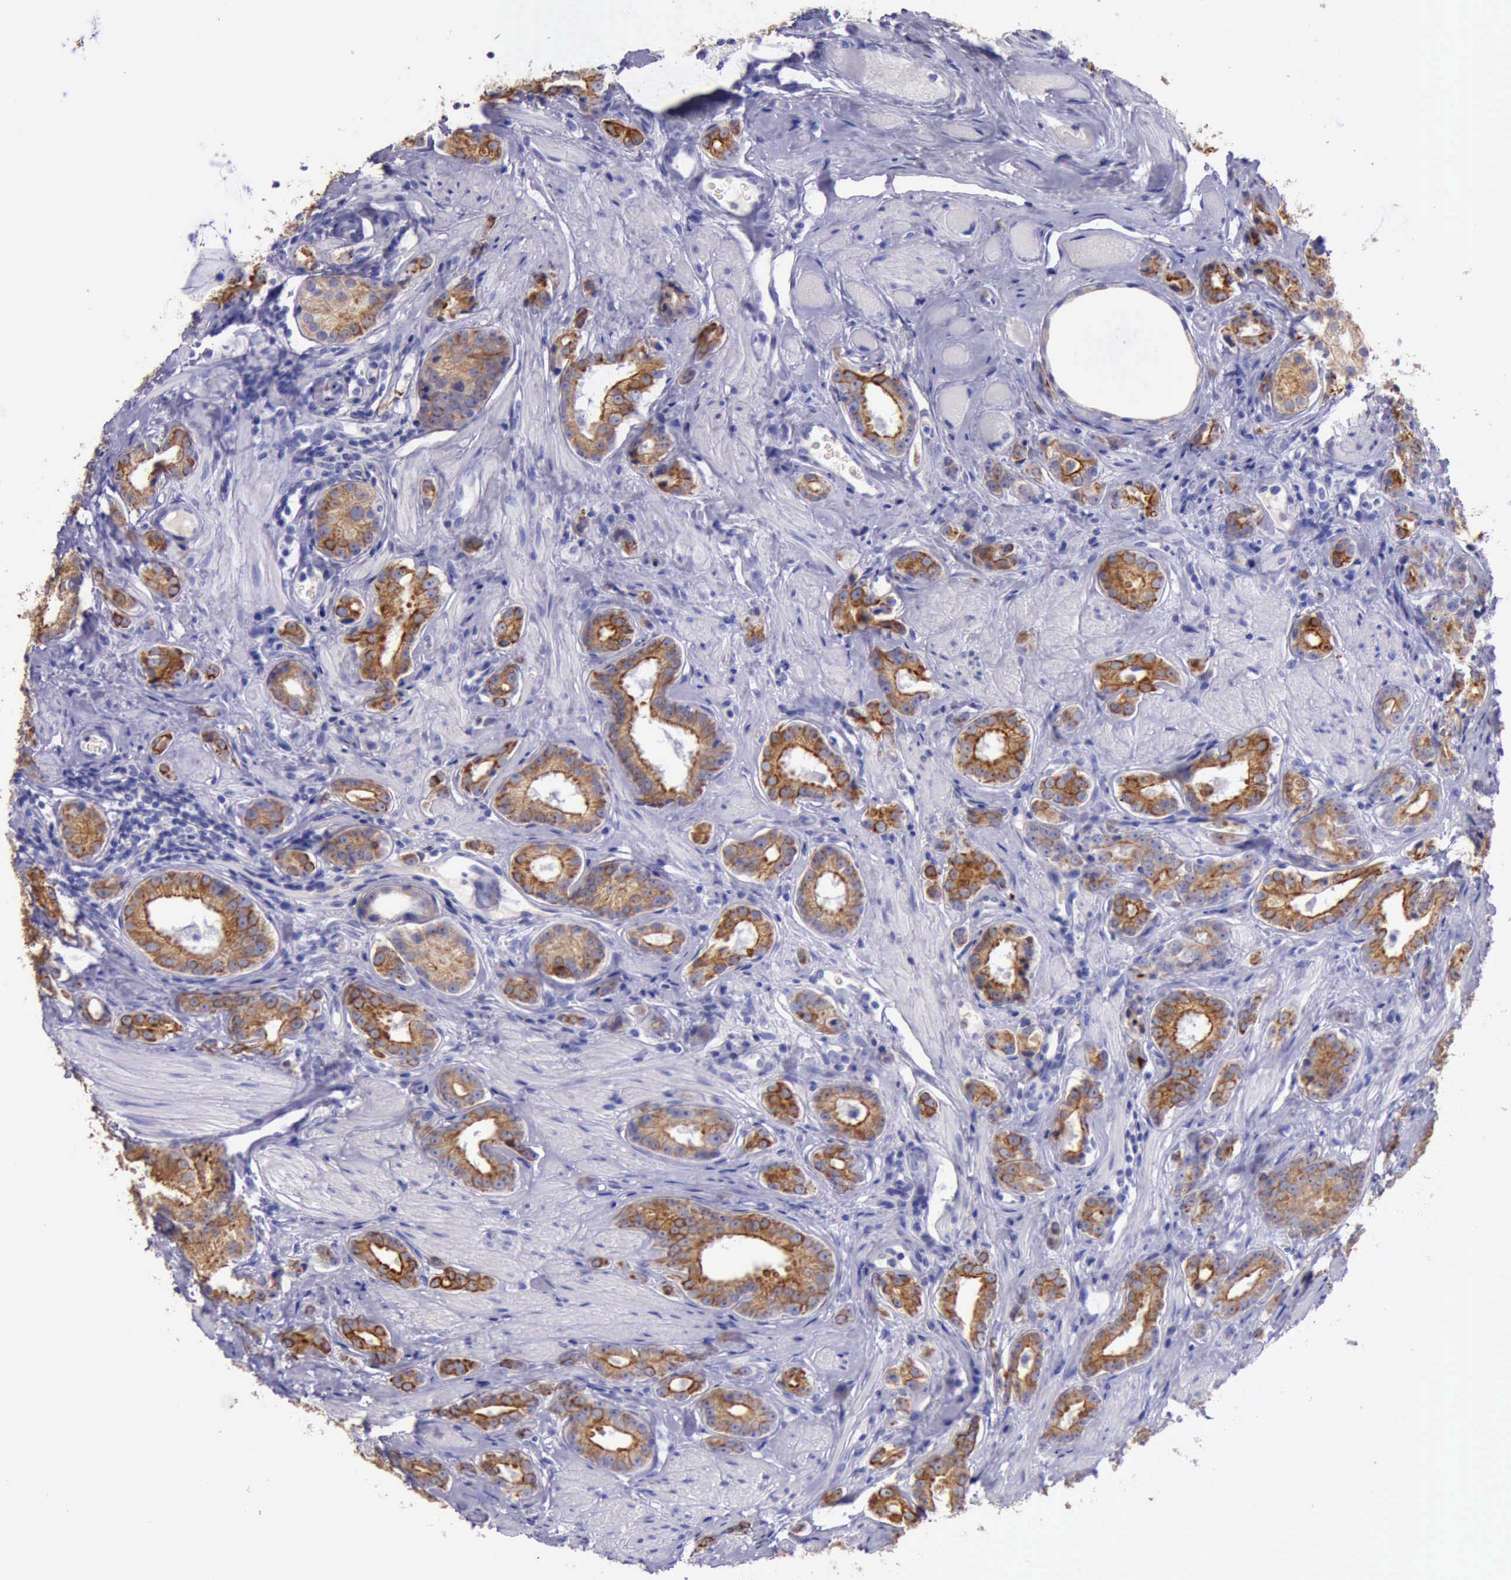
{"staining": {"intensity": "strong", "quantity": ">75%", "location": "cytoplasmic/membranous"}, "tissue": "prostate cancer", "cell_type": "Tumor cells", "image_type": "cancer", "snomed": [{"axis": "morphology", "description": "Adenocarcinoma, Medium grade"}, {"axis": "topography", "description": "Prostate"}], "caption": "This image exhibits prostate cancer (adenocarcinoma (medium-grade)) stained with immunohistochemistry (IHC) to label a protein in brown. The cytoplasmic/membranous of tumor cells show strong positivity for the protein. Nuclei are counter-stained blue.", "gene": "KRT8", "patient": {"sex": "male", "age": 53}}